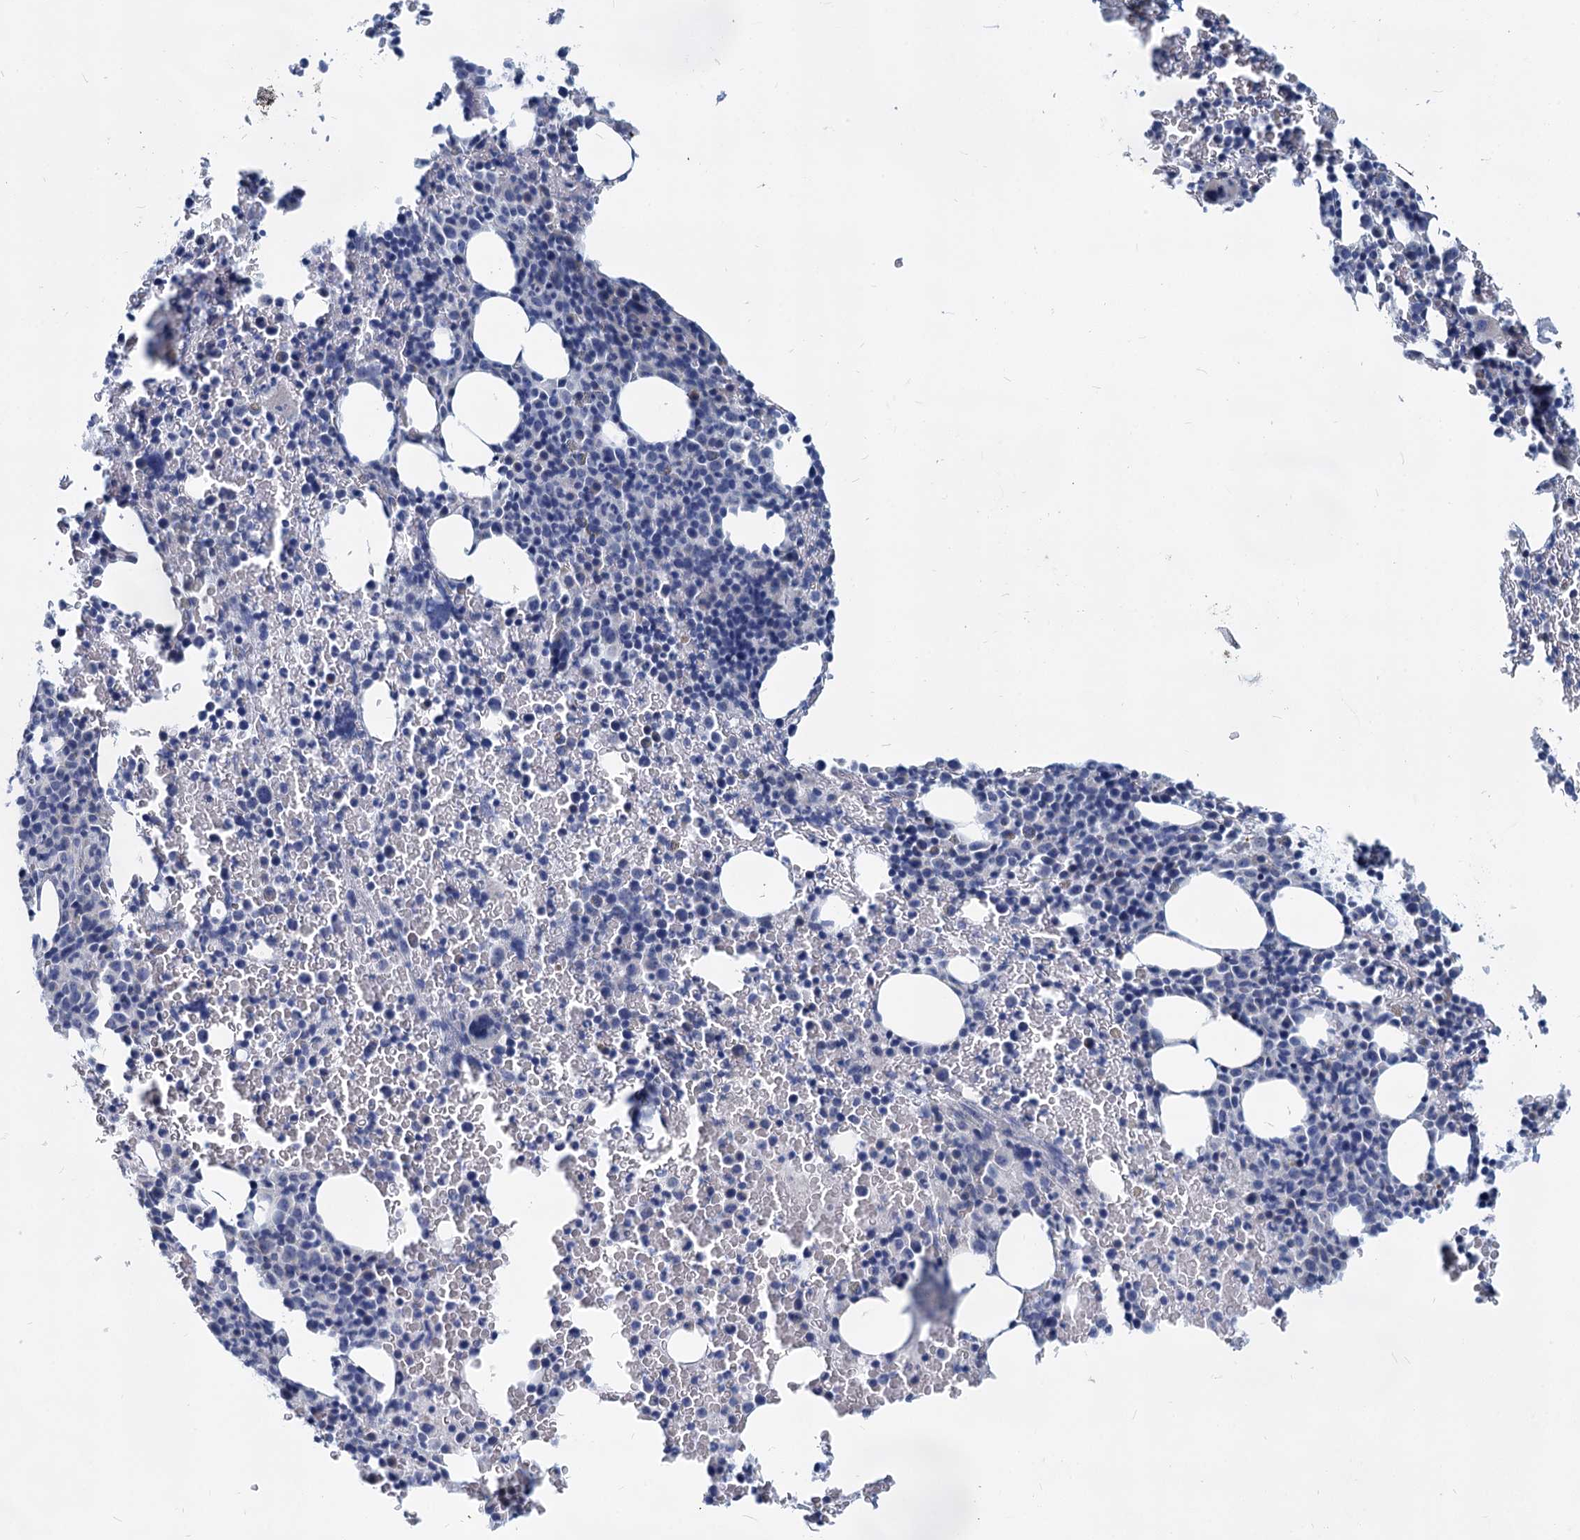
{"staining": {"intensity": "negative", "quantity": "none", "location": "none"}, "tissue": "bone marrow", "cell_type": "Hematopoietic cells", "image_type": "normal", "snomed": [{"axis": "morphology", "description": "Normal tissue, NOS"}, {"axis": "topography", "description": "Bone marrow"}], "caption": "Immunohistochemistry of normal human bone marrow reveals no staining in hematopoietic cells.", "gene": "GSTM3", "patient": {"sex": "female", "age": 54}}